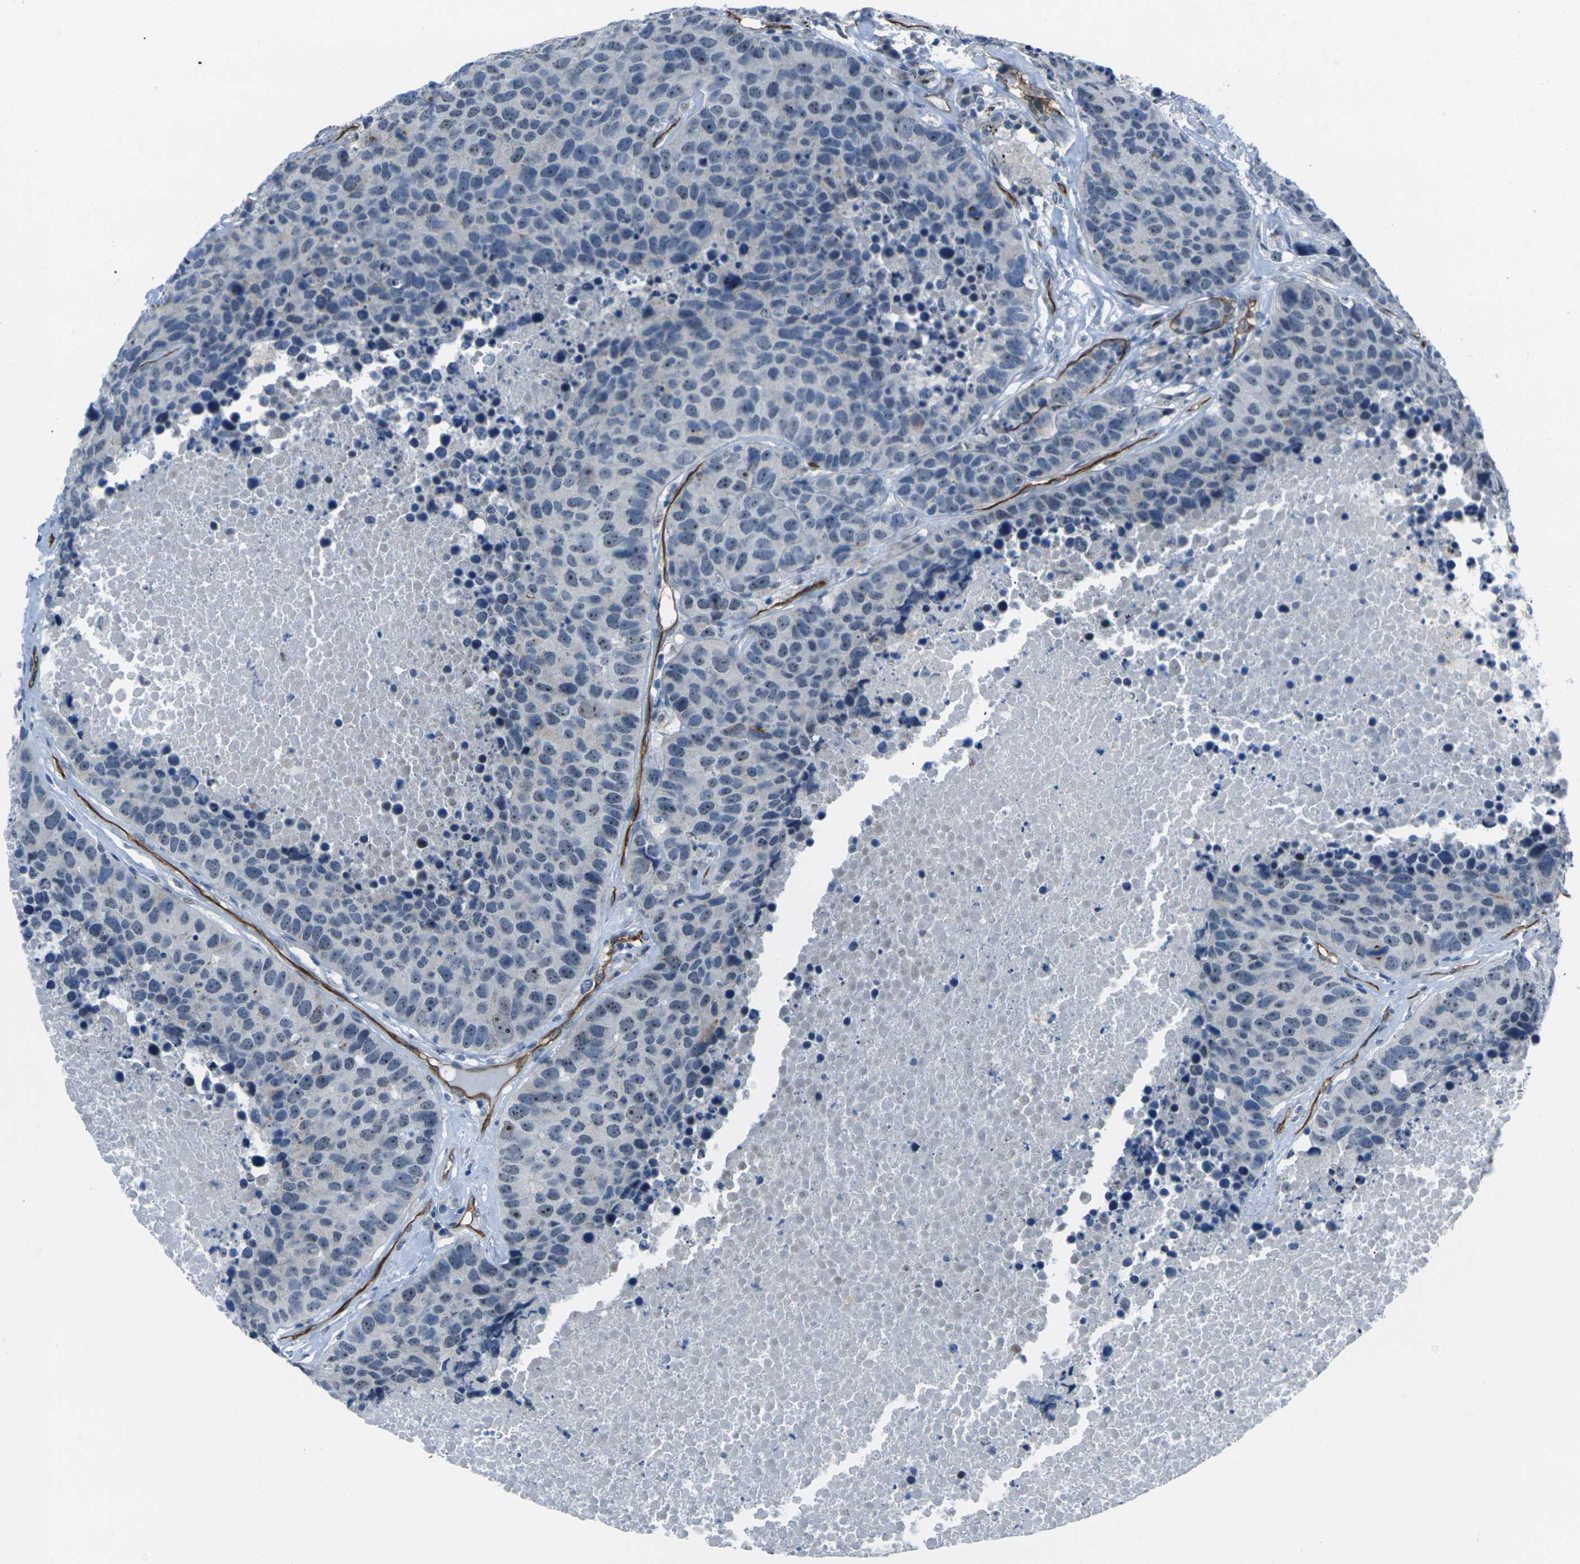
{"staining": {"intensity": "negative", "quantity": "none", "location": "none"}, "tissue": "carcinoid", "cell_type": "Tumor cells", "image_type": "cancer", "snomed": [{"axis": "morphology", "description": "Carcinoid, malignant, NOS"}, {"axis": "topography", "description": "Lung"}], "caption": "DAB (3,3'-diaminobenzidine) immunohistochemical staining of carcinoid (malignant) reveals no significant positivity in tumor cells.", "gene": "HSPA12B", "patient": {"sex": "male", "age": 60}}